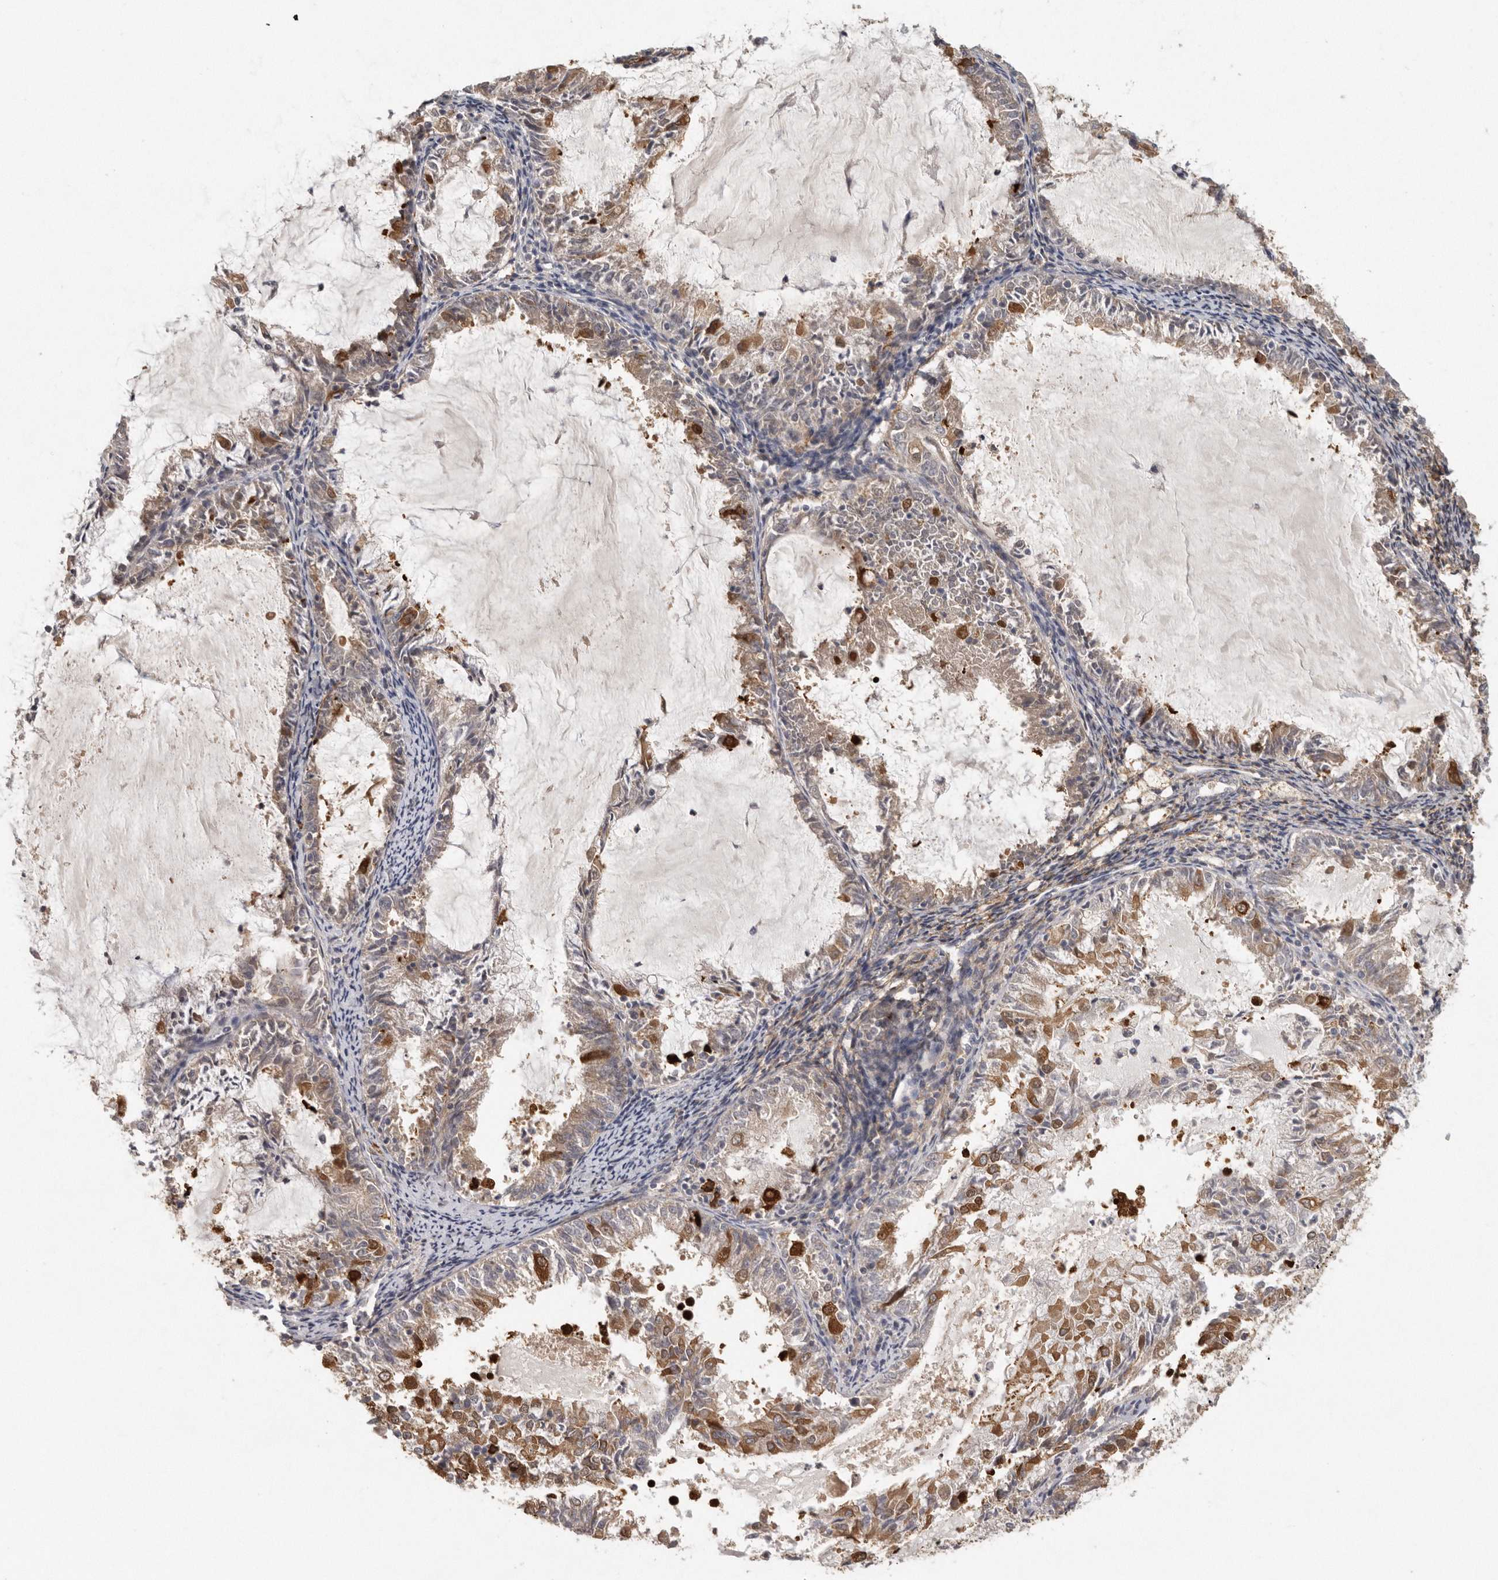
{"staining": {"intensity": "strong", "quantity": "<25%", "location": "cytoplasmic/membranous"}, "tissue": "endometrial cancer", "cell_type": "Tumor cells", "image_type": "cancer", "snomed": [{"axis": "morphology", "description": "Adenocarcinoma, NOS"}, {"axis": "topography", "description": "Endometrium"}], "caption": "Immunohistochemistry (IHC) image of adenocarcinoma (endometrial) stained for a protein (brown), which shows medium levels of strong cytoplasmic/membranous staining in approximately <25% of tumor cells.", "gene": "CFAP298", "patient": {"sex": "female", "age": 57}}